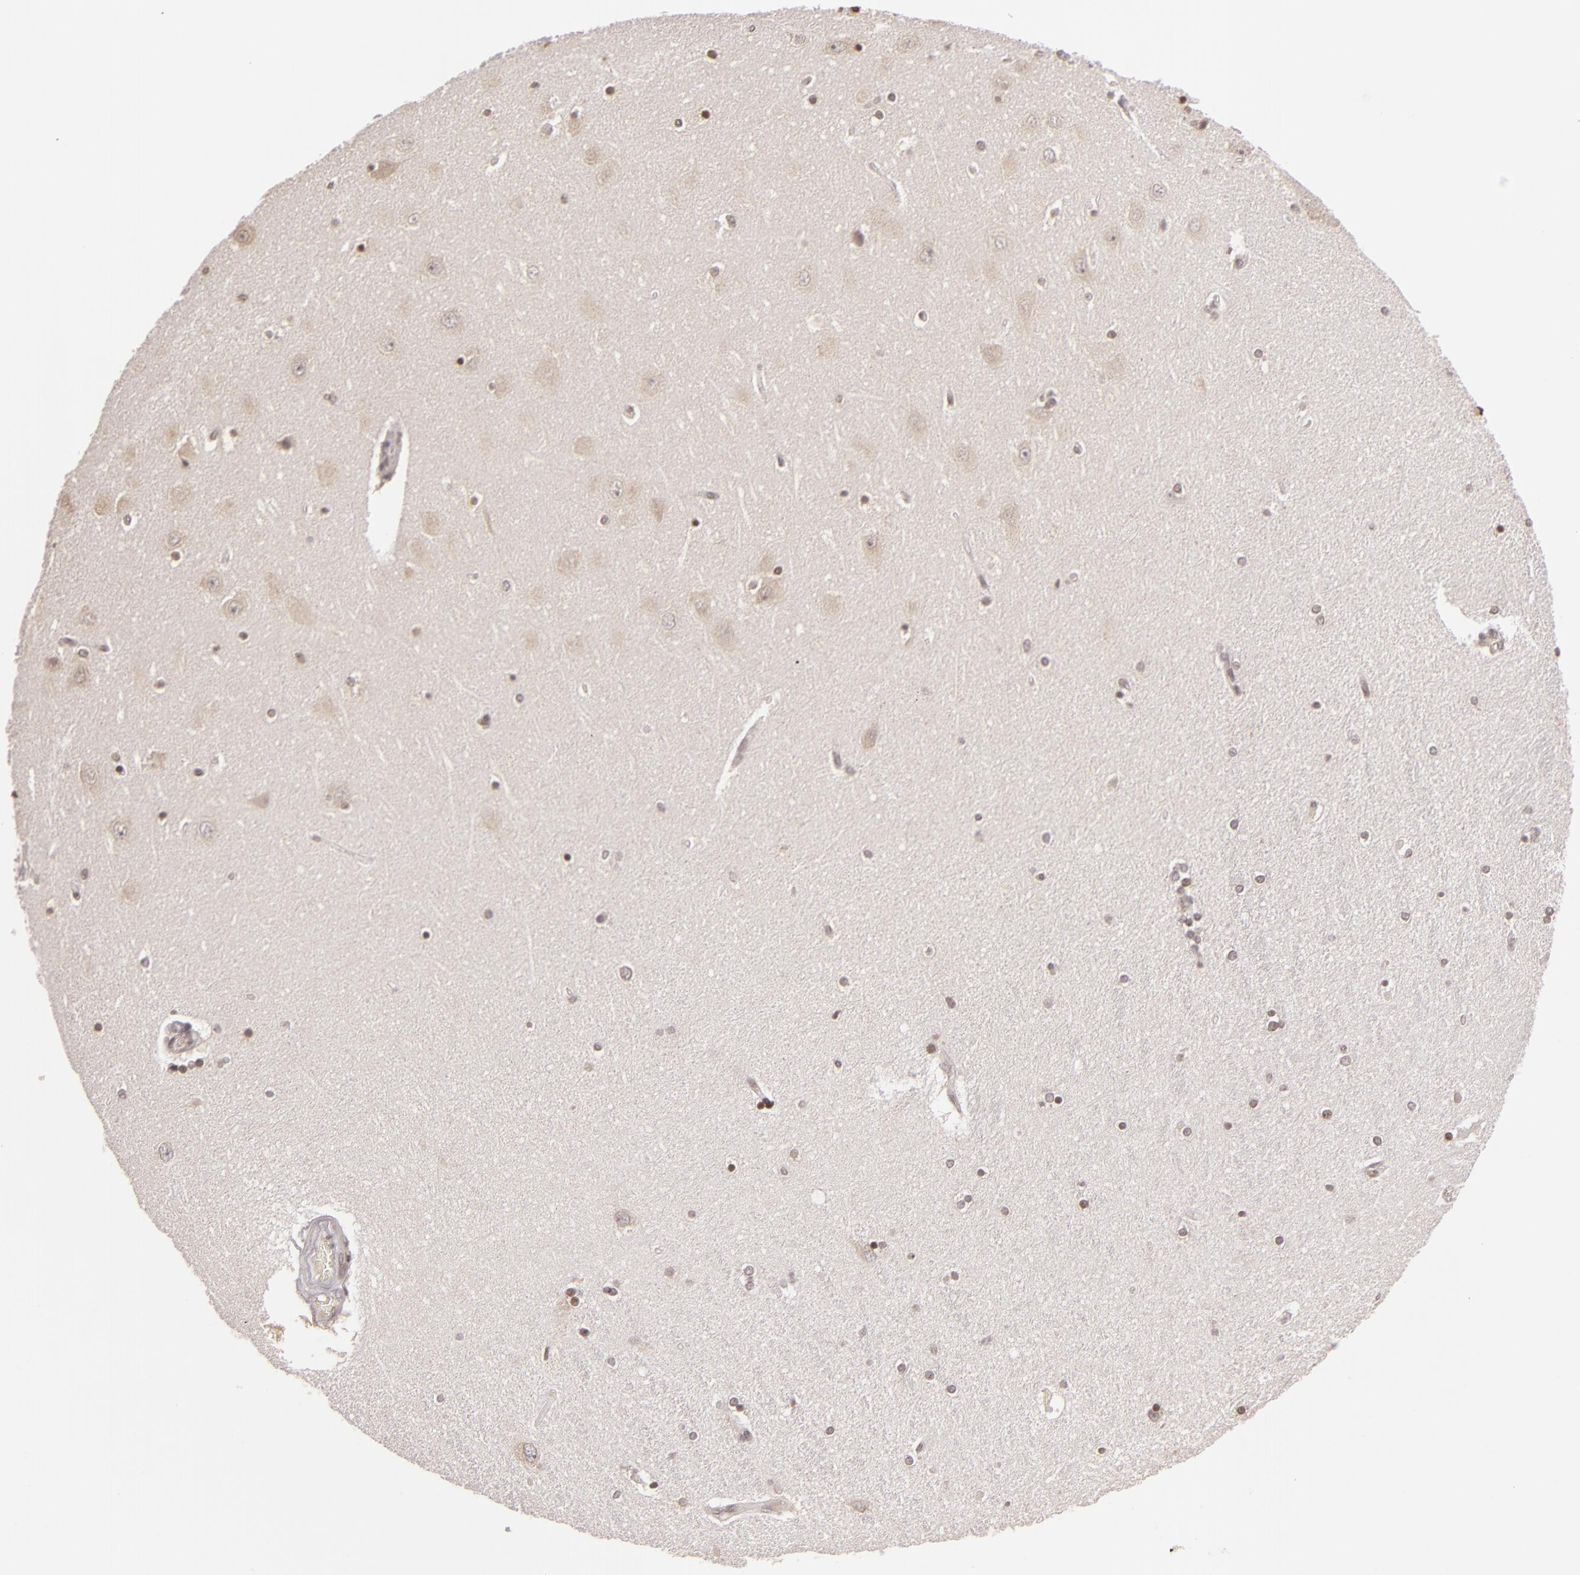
{"staining": {"intensity": "moderate", "quantity": "<25%", "location": "none"}, "tissue": "hippocampus", "cell_type": "Glial cells", "image_type": "normal", "snomed": [{"axis": "morphology", "description": "Normal tissue, NOS"}, {"axis": "topography", "description": "Hippocampus"}], "caption": "Immunohistochemical staining of unremarkable hippocampus exhibits low levels of moderate None expression in approximately <25% of glial cells.", "gene": "AKAP6", "patient": {"sex": "female", "age": 54}}